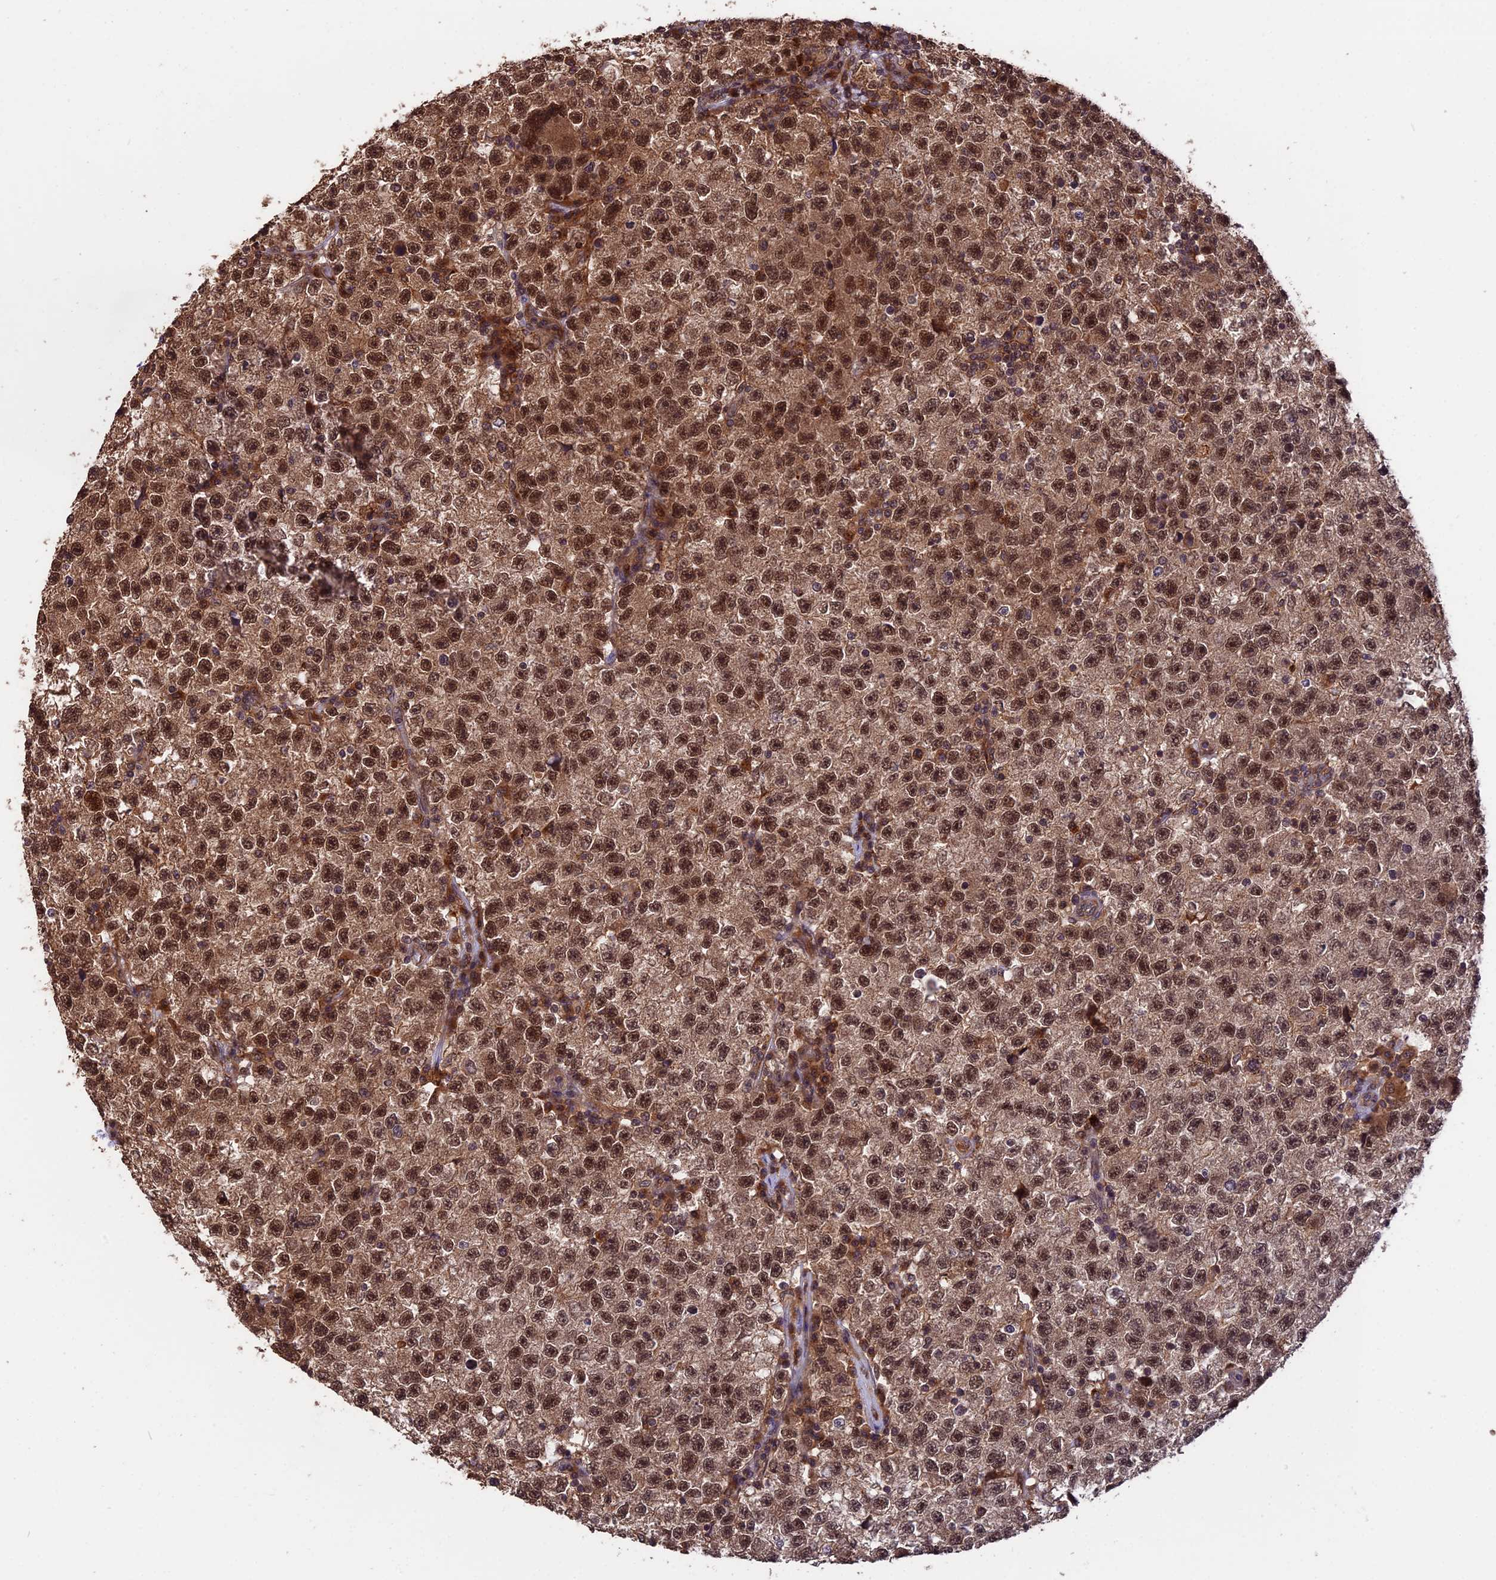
{"staining": {"intensity": "strong", "quantity": ">75%", "location": "cytoplasmic/membranous,nuclear"}, "tissue": "testis cancer", "cell_type": "Tumor cells", "image_type": "cancer", "snomed": [{"axis": "morphology", "description": "Seminoma, NOS"}, {"axis": "topography", "description": "Testis"}], "caption": "Tumor cells exhibit high levels of strong cytoplasmic/membranous and nuclear staining in approximately >75% of cells in human testis cancer. The protein of interest is shown in brown color, while the nuclei are stained blue.", "gene": "ESCO1", "patient": {"sex": "male", "age": 22}}